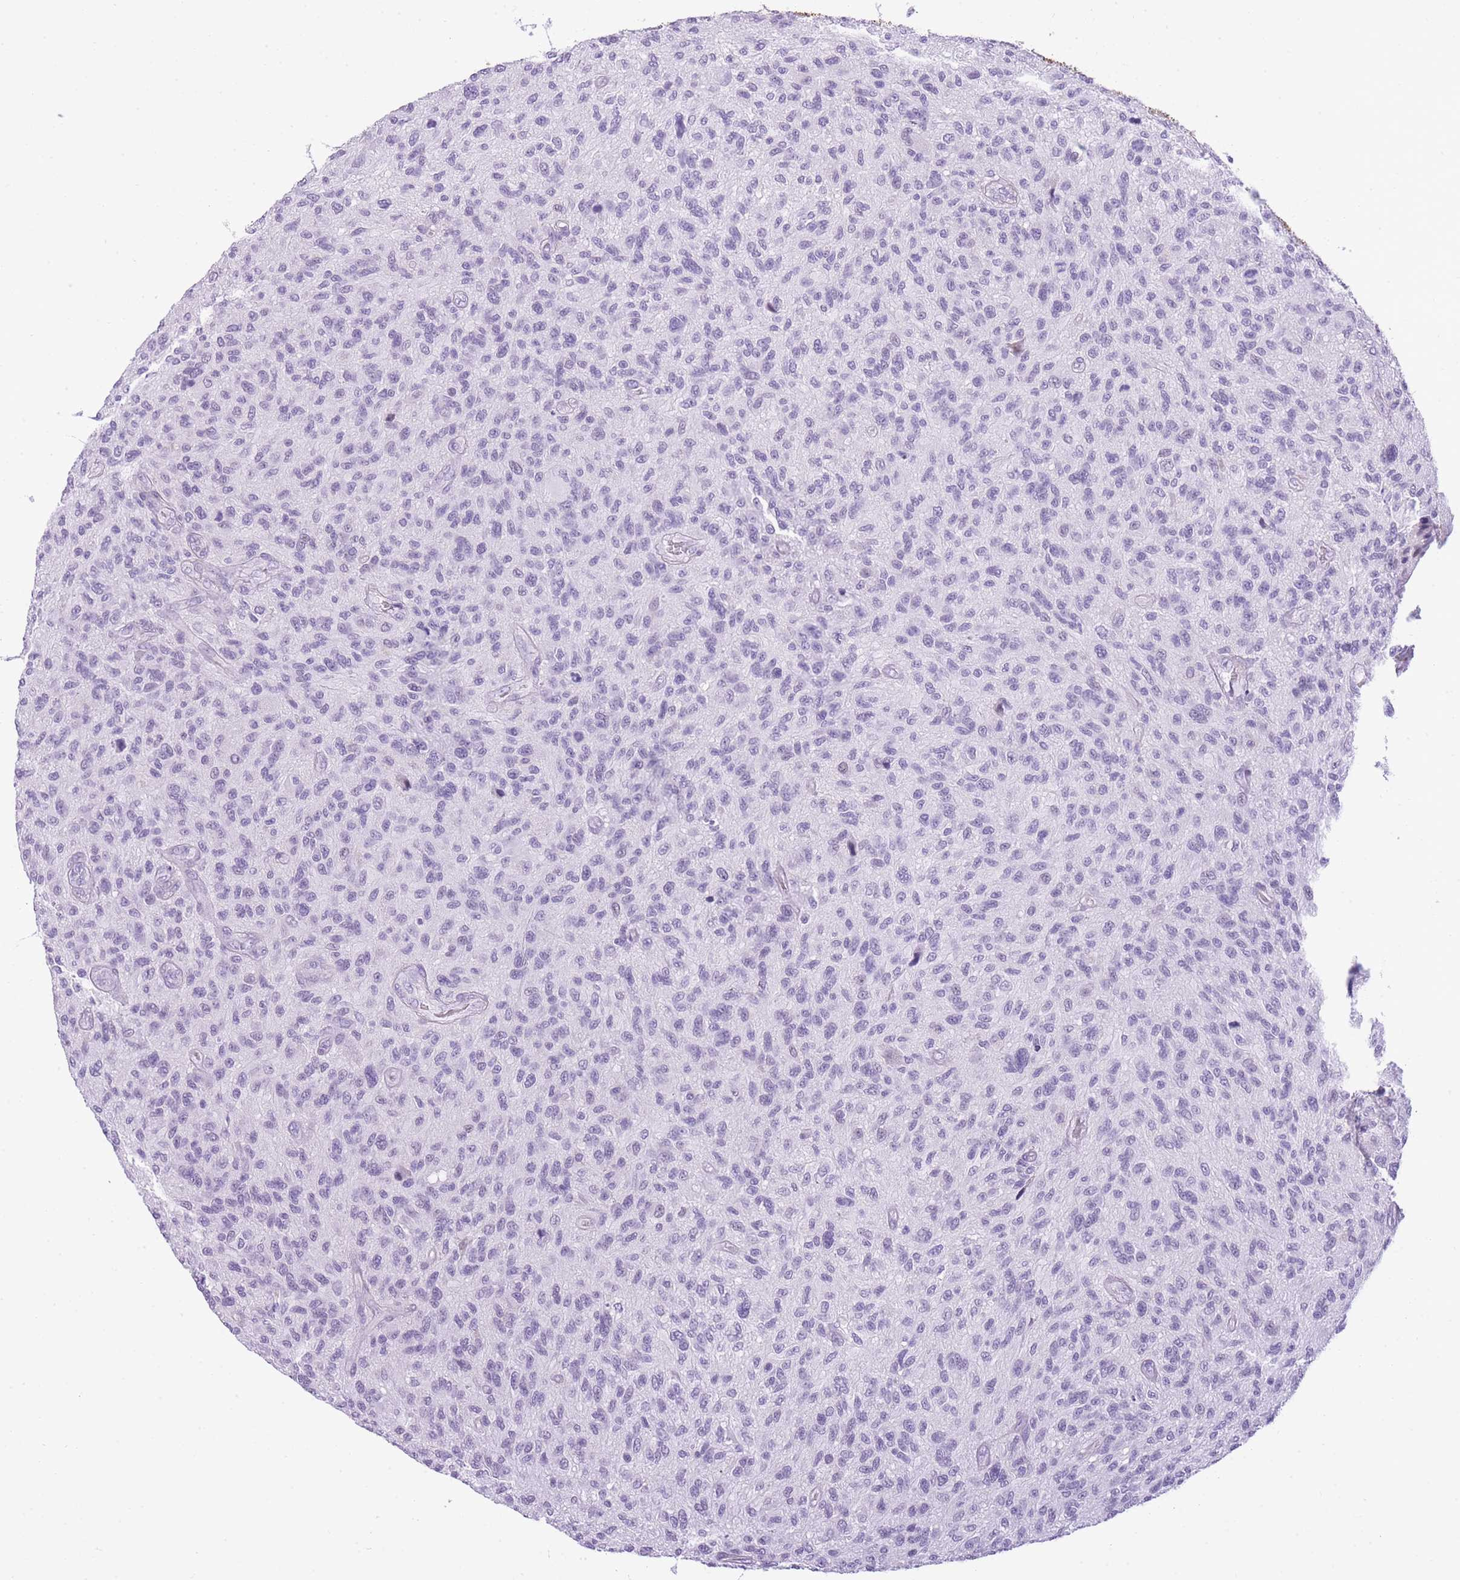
{"staining": {"intensity": "negative", "quantity": "none", "location": "none"}, "tissue": "glioma", "cell_type": "Tumor cells", "image_type": "cancer", "snomed": [{"axis": "morphology", "description": "Glioma, malignant, High grade"}, {"axis": "topography", "description": "Brain"}], "caption": "IHC of glioma reveals no staining in tumor cells. The staining is performed using DAB (3,3'-diaminobenzidine) brown chromogen with nuclei counter-stained in using hematoxylin.", "gene": "RADX", "patient": {"sex": "male", "age": 47}}